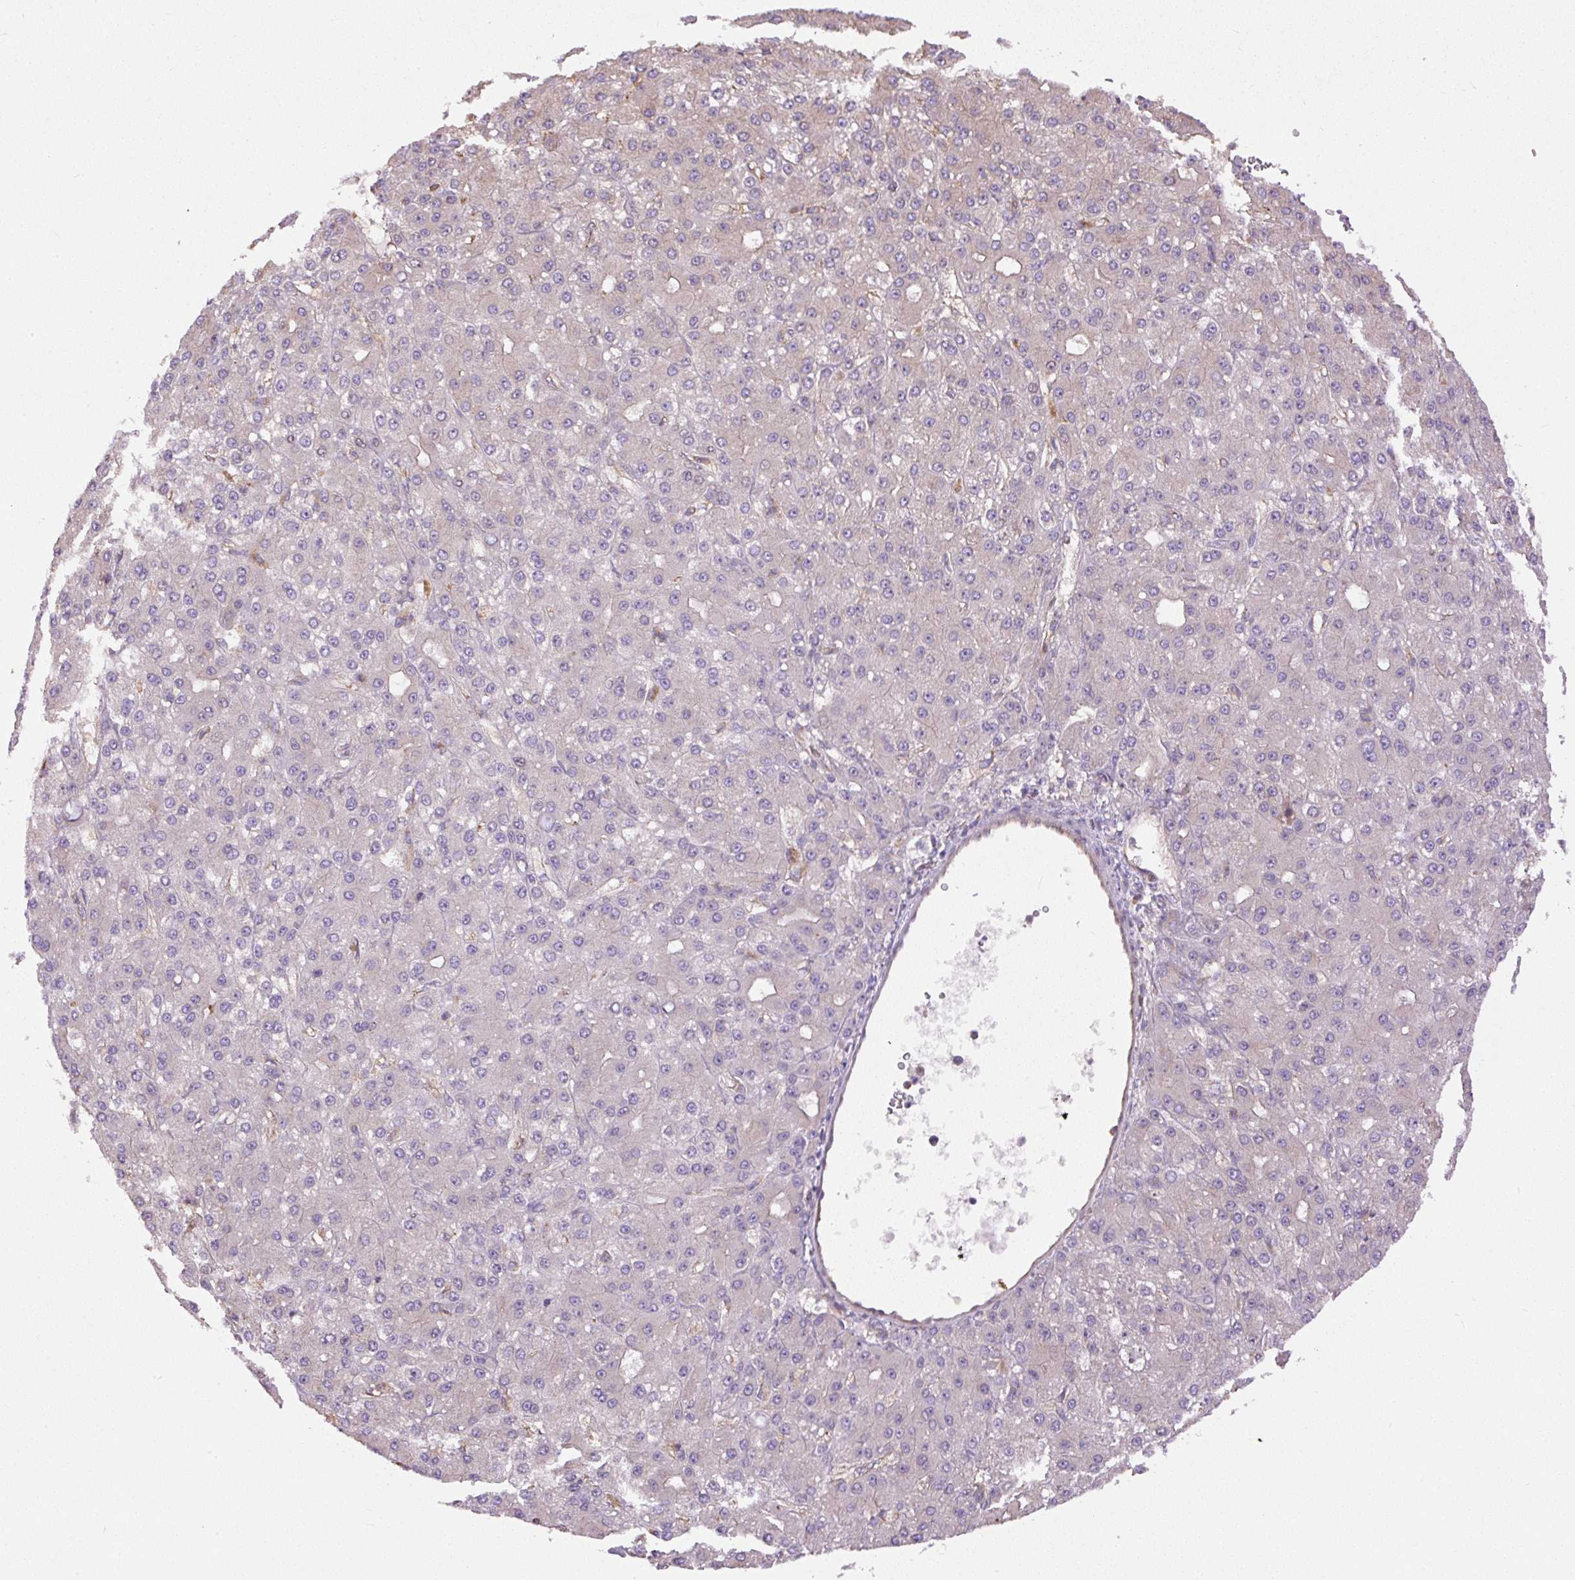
{"staining": {"intensity": "negative", "quantity": "none", "location": "none"}, "tissue": "liver cancer", "cell_type": "Tumor cells", "image_type": "cancer", "snomed": [{"axis": "morphology", "description": "Carcinoma, Hepatocellular, NOS"}, {"axis": "topography", "description": "Liver"}], "caption": "This is an IHC image of human liver hepatocellular carcinoma. There is no expression in tumor cells.", "gene": "PPME1", "patient": {"sex": "male", "age": 67}}